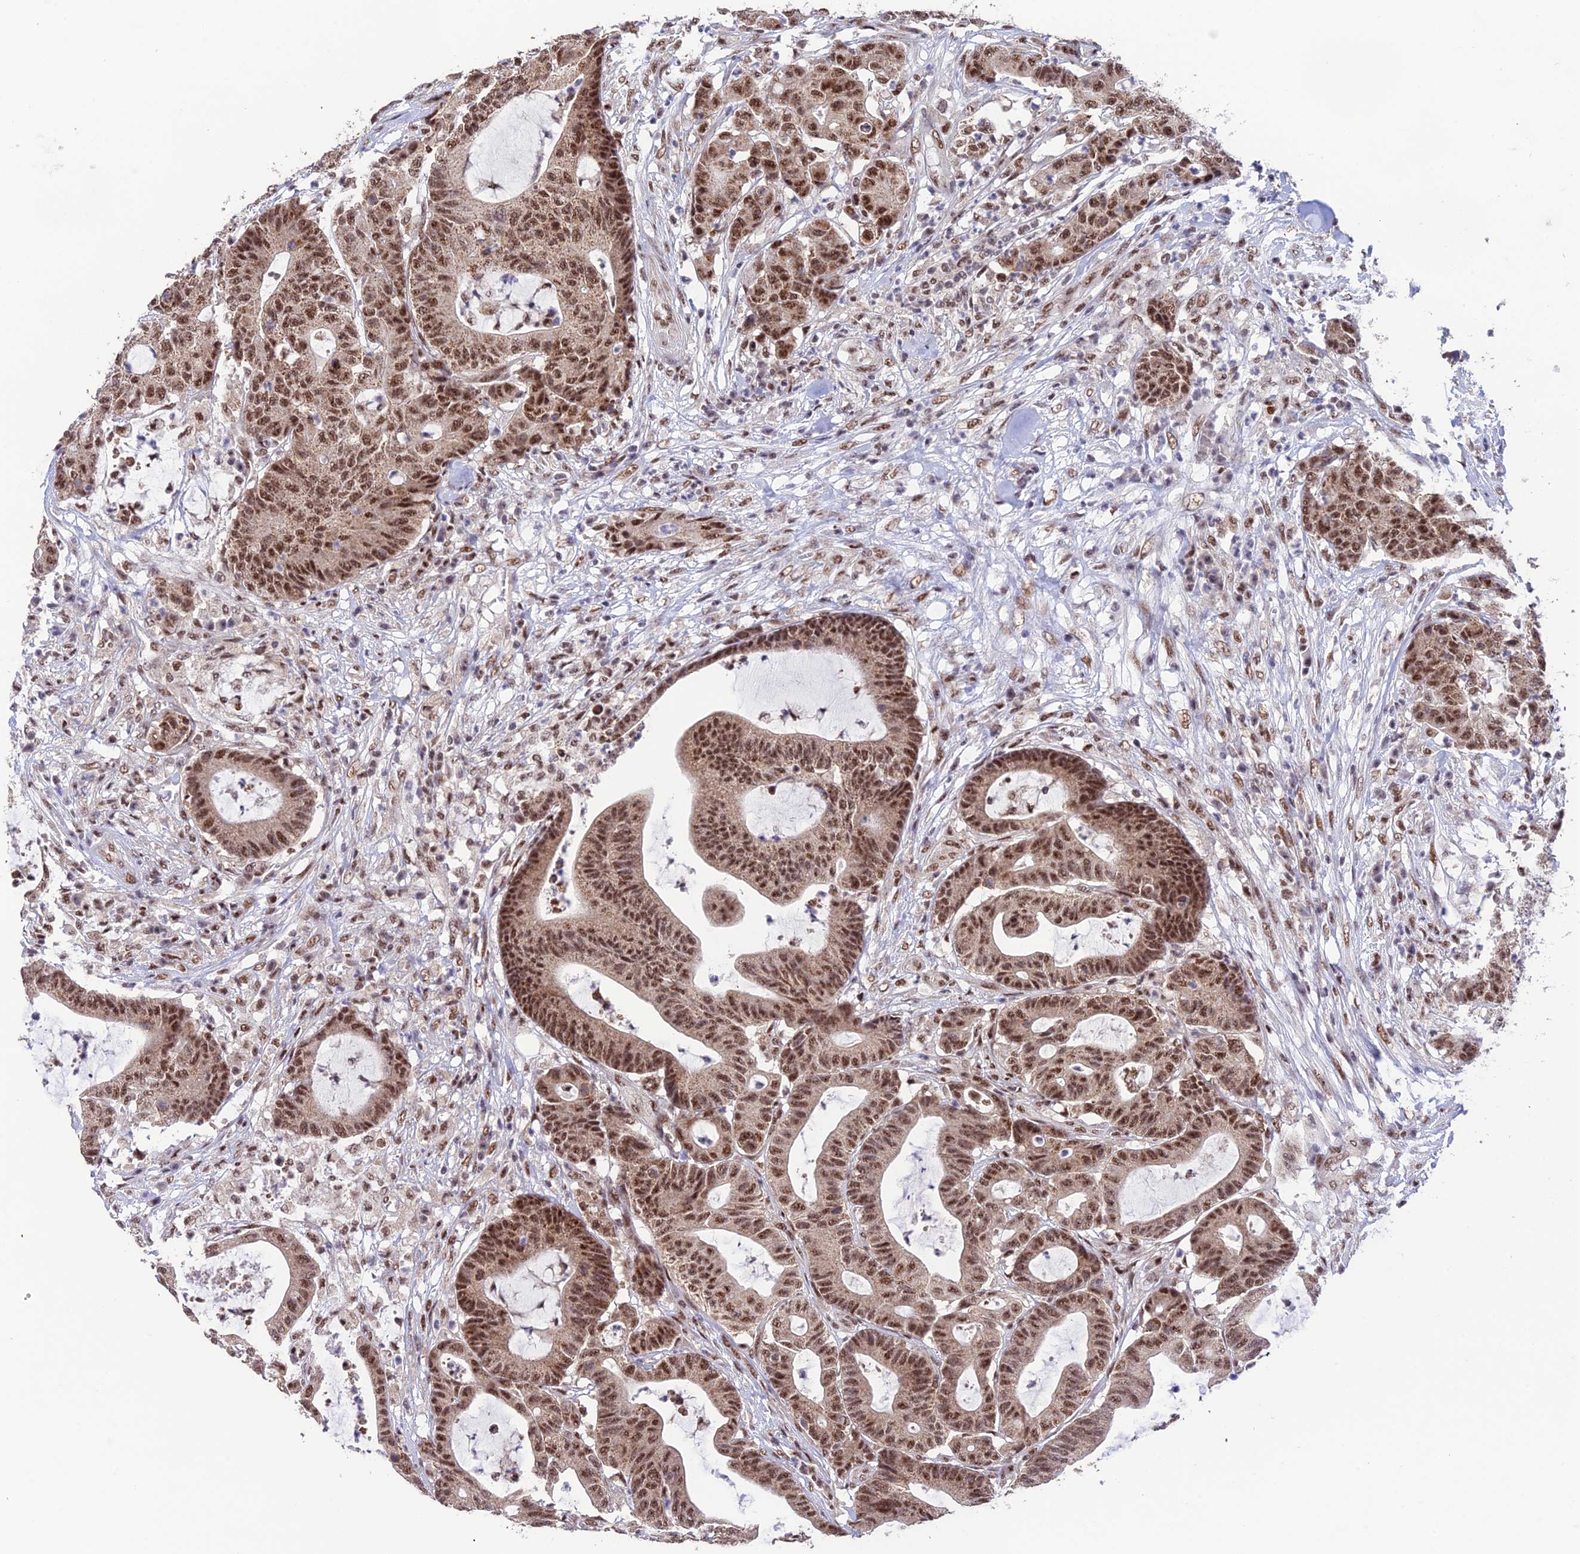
{"staining": {"intensity": "moderate", "quantity": ">75%", "location": "nuclear"}, "tissue": "colorectal cancer", "cell_type": "Tumor cells", "image_type": "cancer", "snomed": [{"axis": "morphology", "description": "Adenocarcinoma, NOS"}, {"axis": "topography", "description": "Colon"}], "caption": "Tumor cells exhibit medium levels of moderate nuclear staining in approximately >75% of cells in colorectal adenocarcinoma.", "gene": "THOC7", "patient": {"sex": "female", "age": 84}}